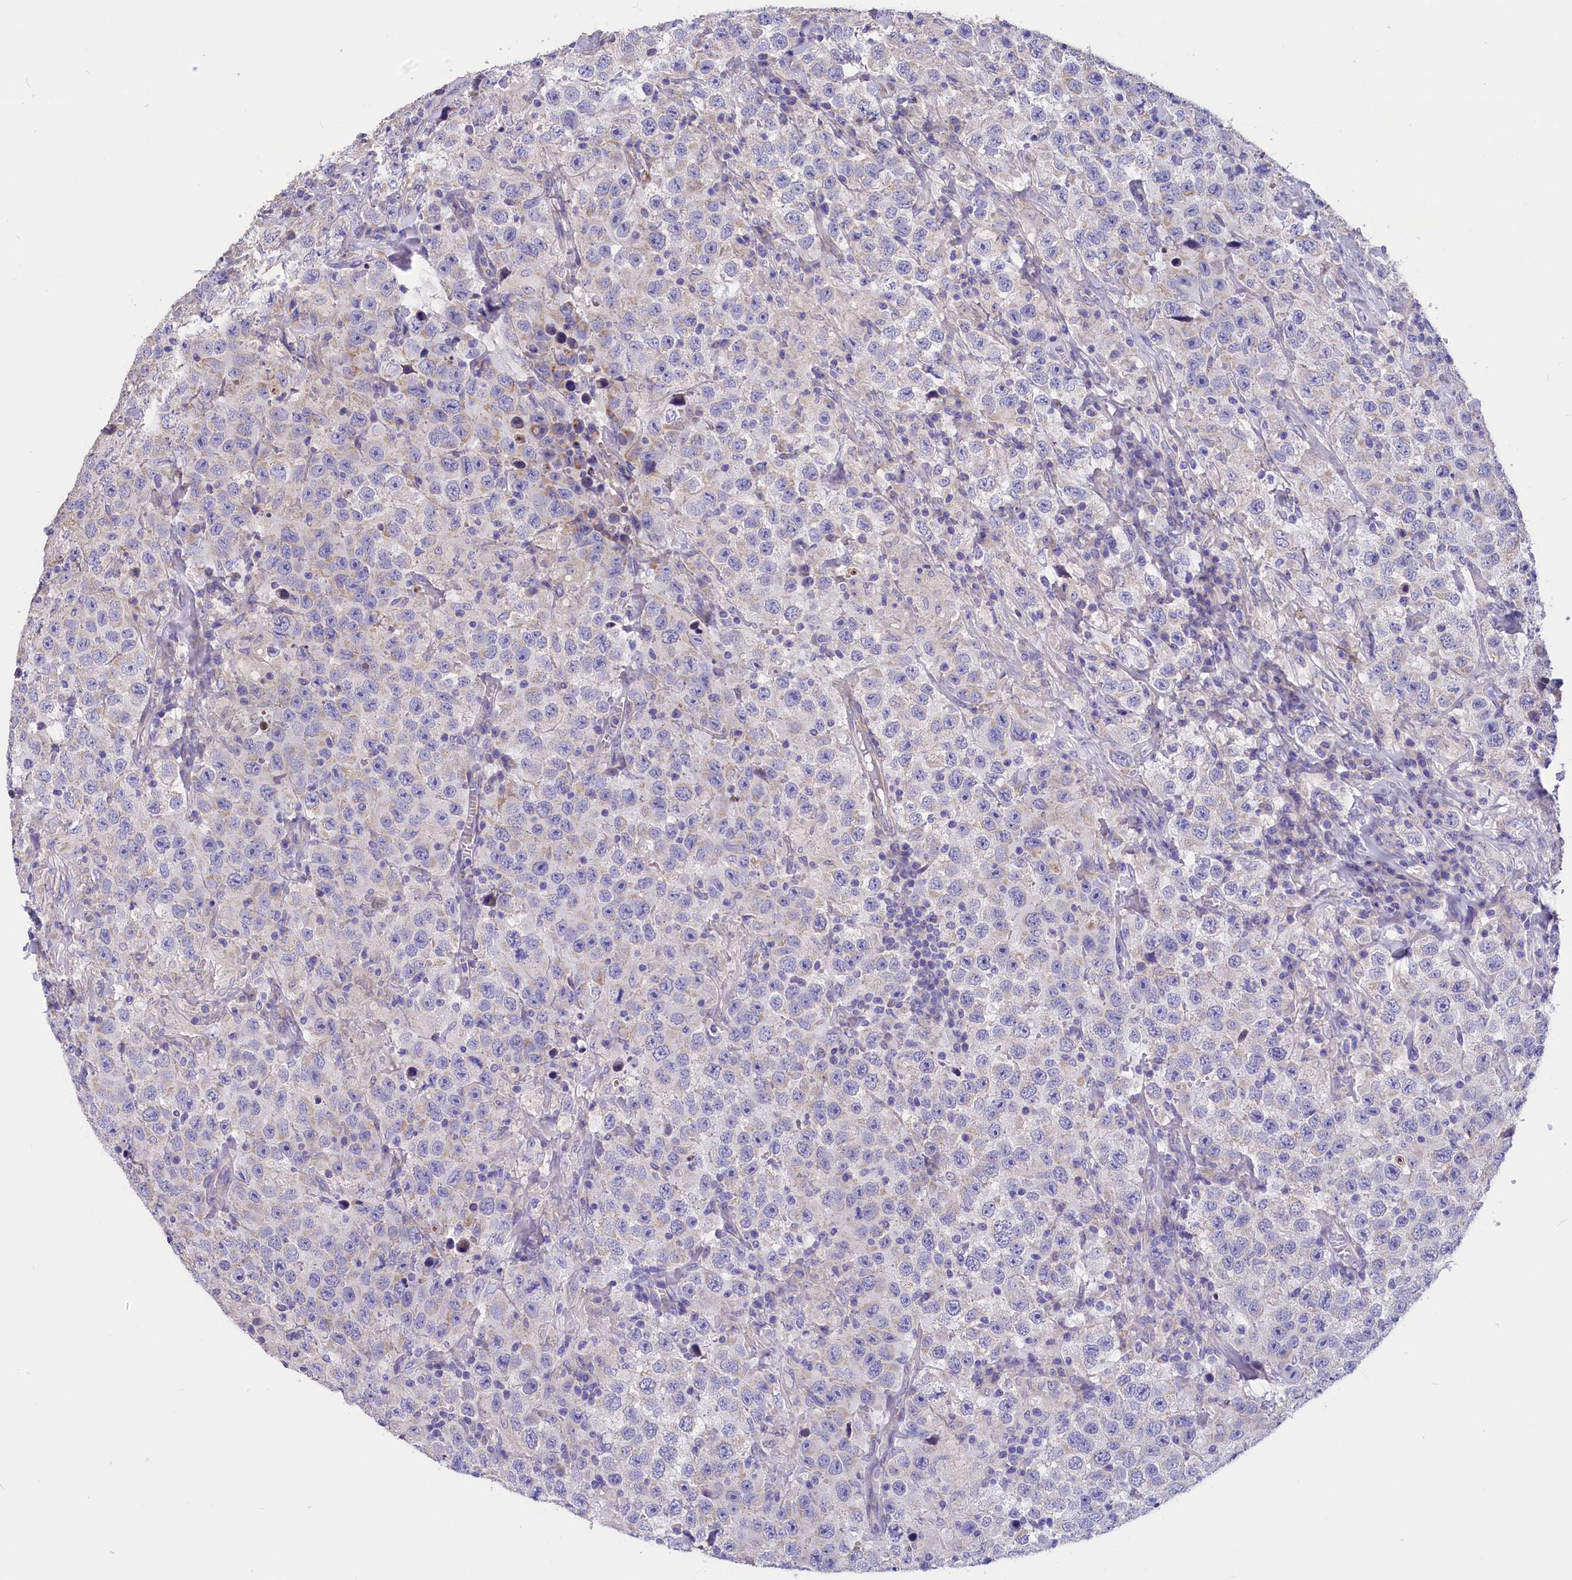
{"staining": {"intensity": "negative", "quantity": "none", "location": "none"}, "tissue": "testis cancer", "cell_type": "Tumor cells", "image_type": "cancer", "snomed": [{"axis": "morphology", "description": "Seminoma, NOS"}, {"axis": "topography", "description": "Testis"}], "caption": "DAB (3,3'-diaminobenzidine) immunohistochemical staining of human testis seminoma shows no significant staining in tumor cells.", "gene": "CYP2U1", "patient": {"sex": "male", "age": 41}}